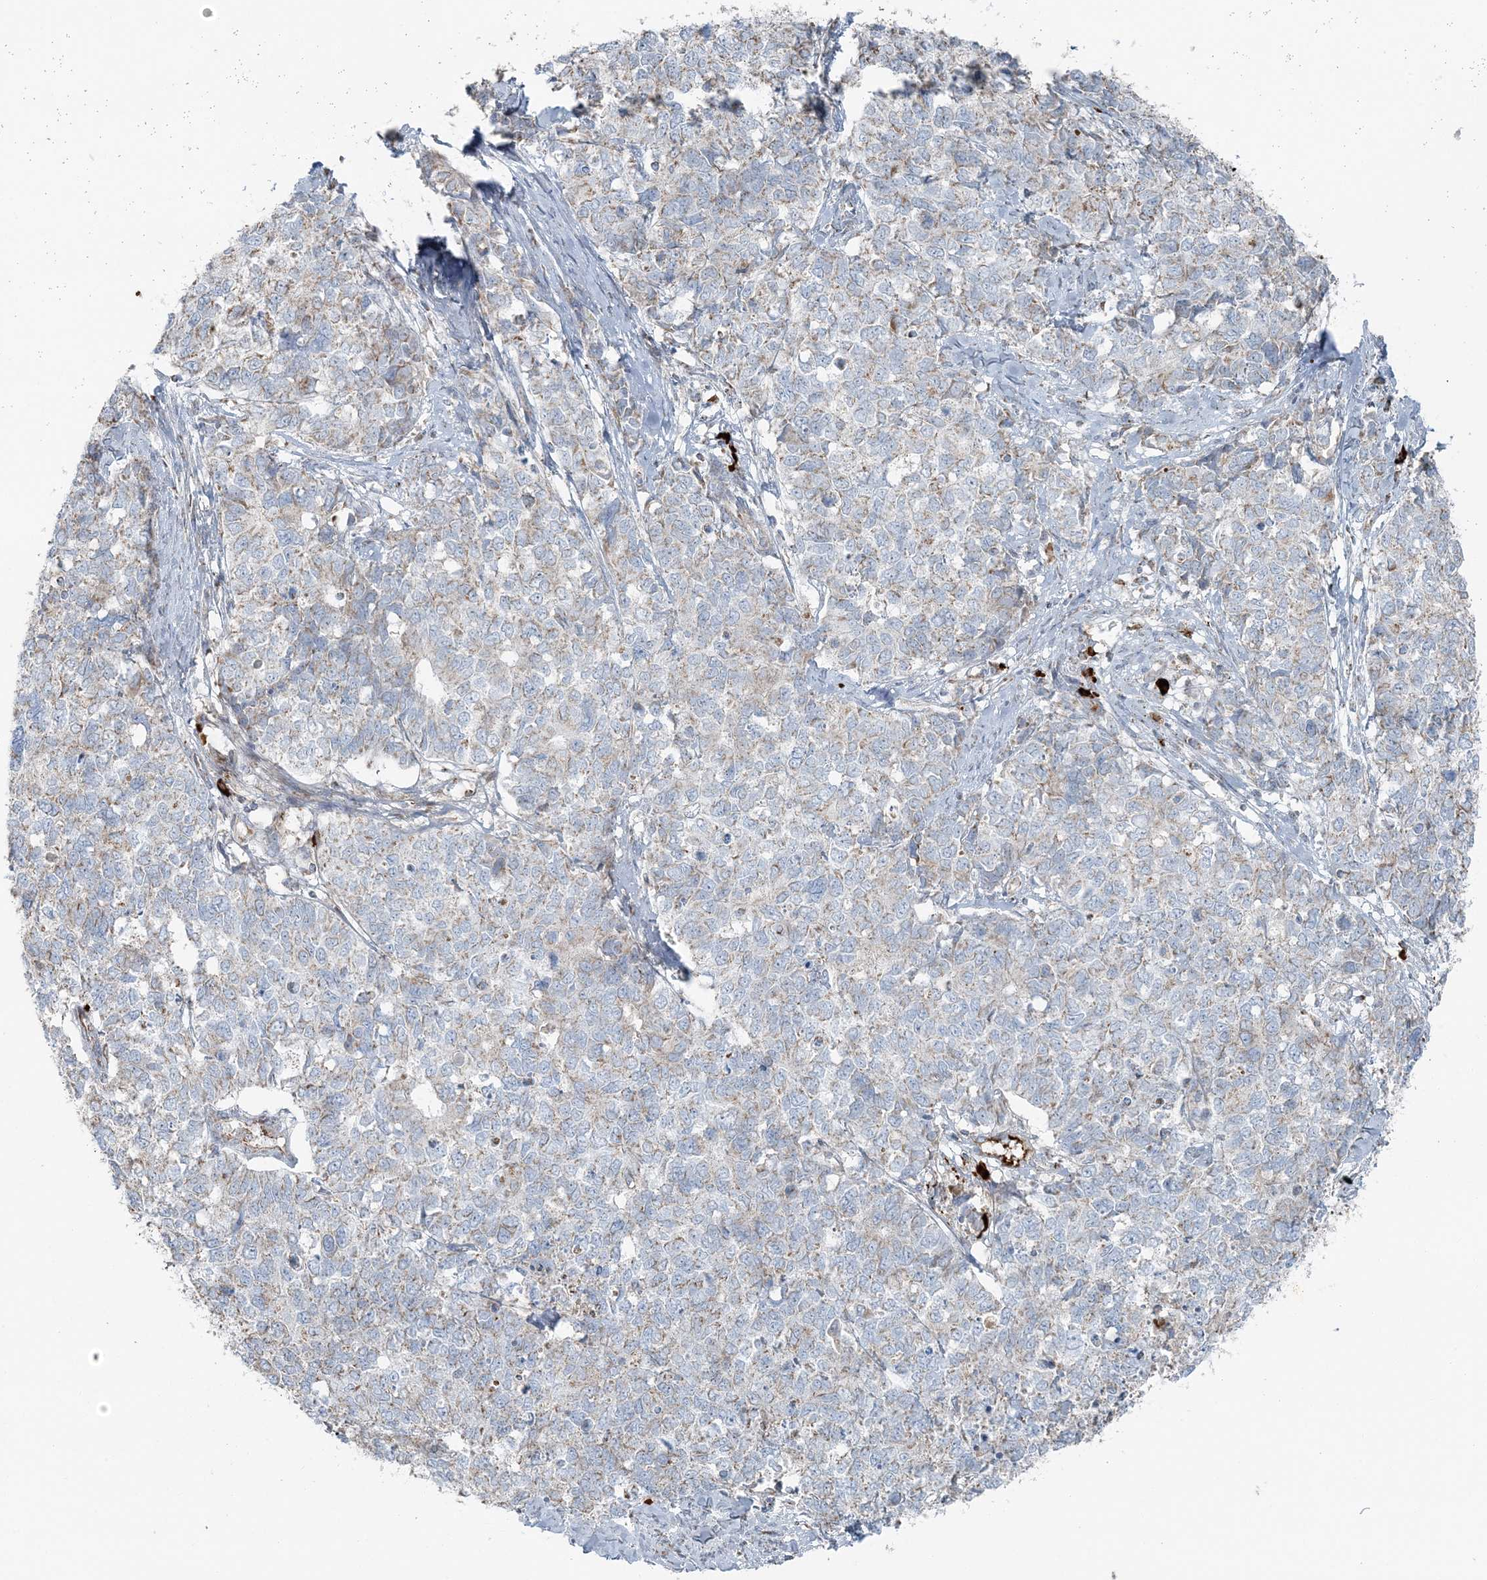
{"staining": {"intensity": "weak", "quantity": "<25%", "location": "cytoplasmic/membranous"}, "tissue": "cervical cancer", "cell_type": "Tumor cells", "image_type": "cancer", "snomed": [{"axis": "morphology", "description": "Squamous cell carcinoma, NOS"}, {"axis": "topography", "description": "Cervix"}], "caption": "Tumor cells show no significant protein staining in squamous cell carcinoma (cervical).", "gene": "SLC22A16", "patient": {"sex": "female", "age": 63}}